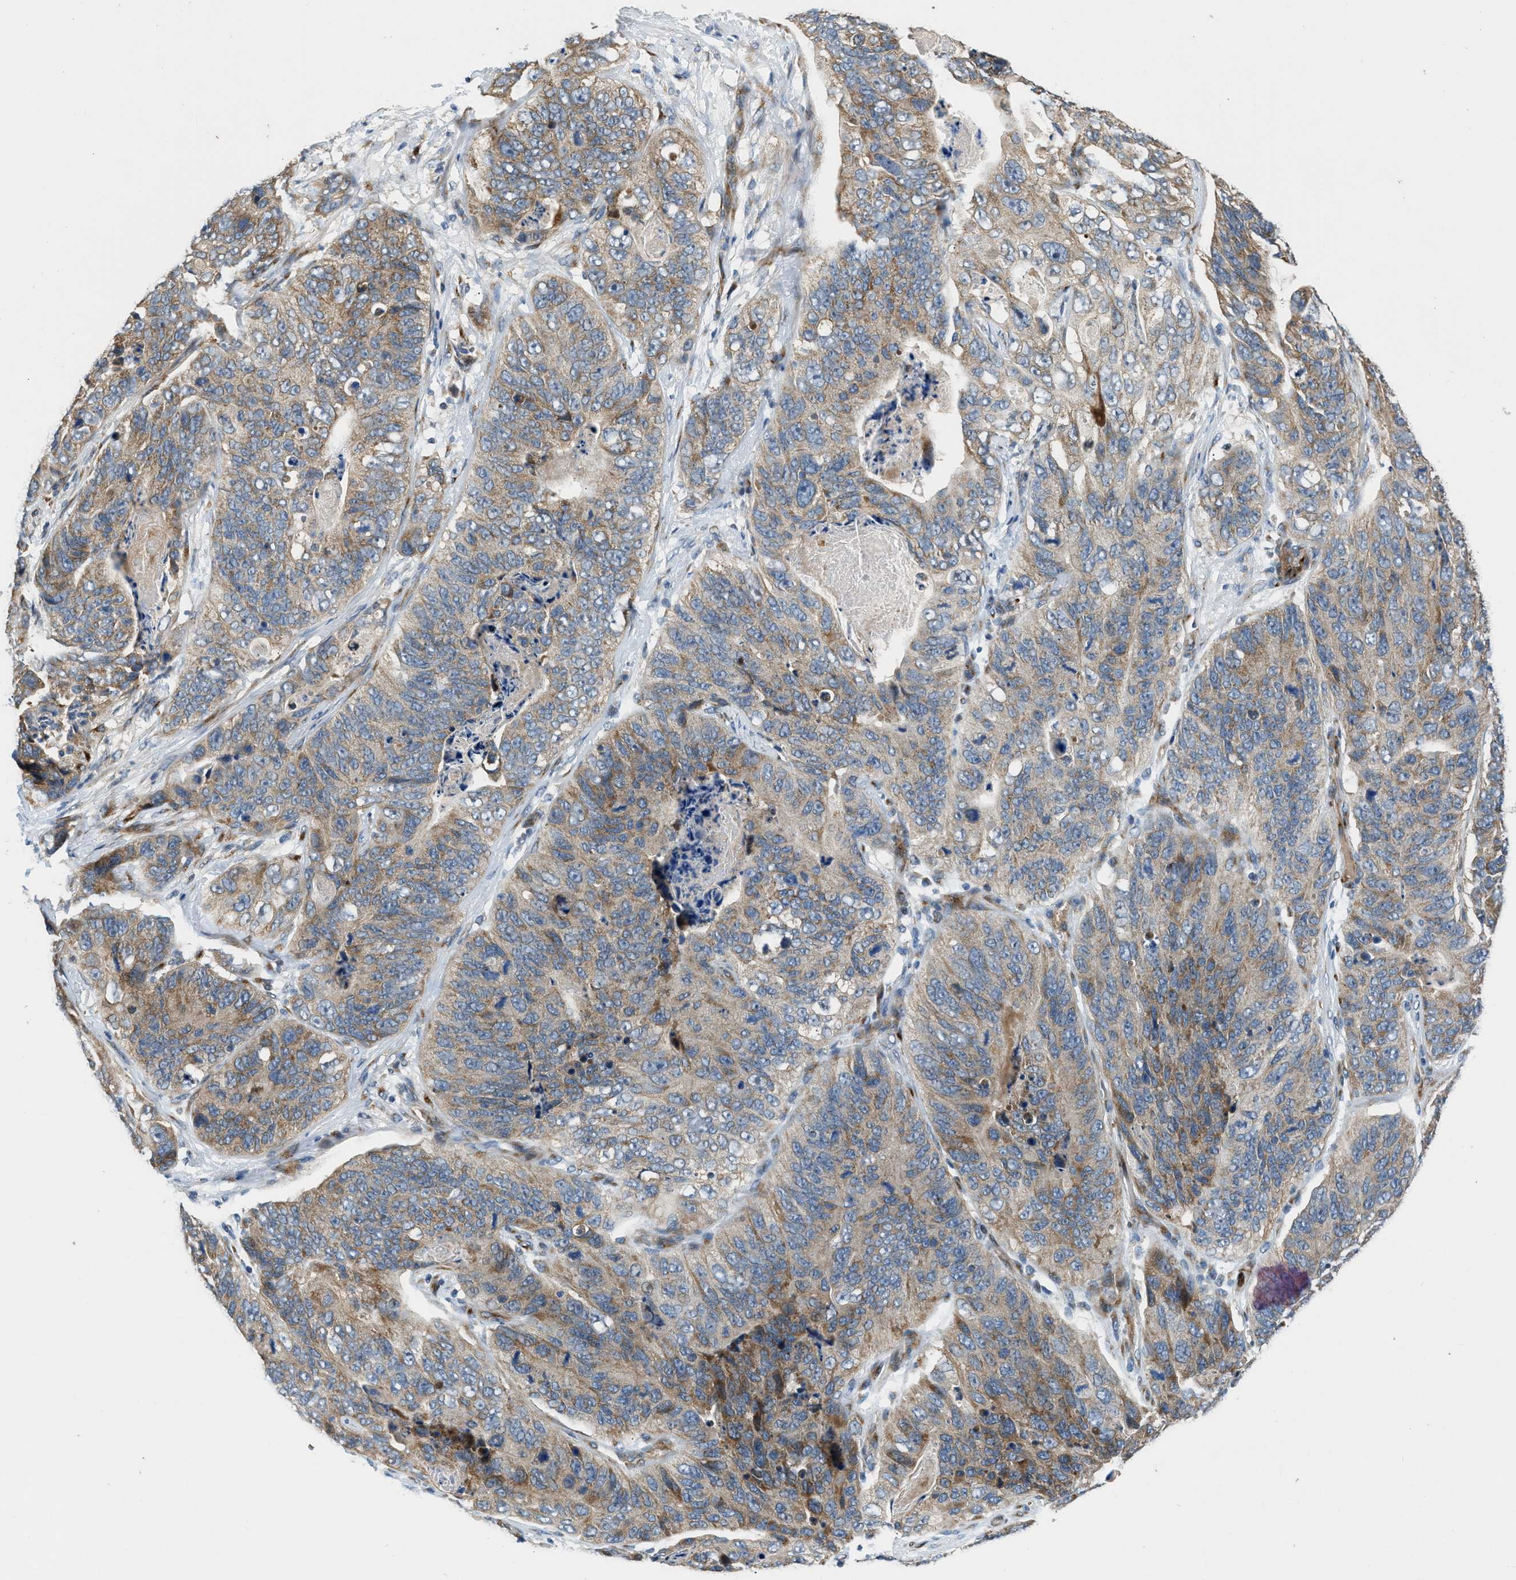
{"staining": {"intensity": "moderate", "quantity": ">75%", "location": "cytoplasmic/membranous"}, "tissue": "stomach cancer", "cell_type": "Tumor cells", "image_type": "cancer", "snomed": [{"axis": "morphology", "description": "Adenocarcinoma, NOS"}, {"axis": "topography", "description": "Stomach"}], "caption": "Protein expression analysis of stomach cancer (adenocarcinoma) reveals moderate cytoplasmic/membranous staining in about >75% of tumor cells.", "gene": "FUT8", "patient": {"sex": "female", "age": 89}}